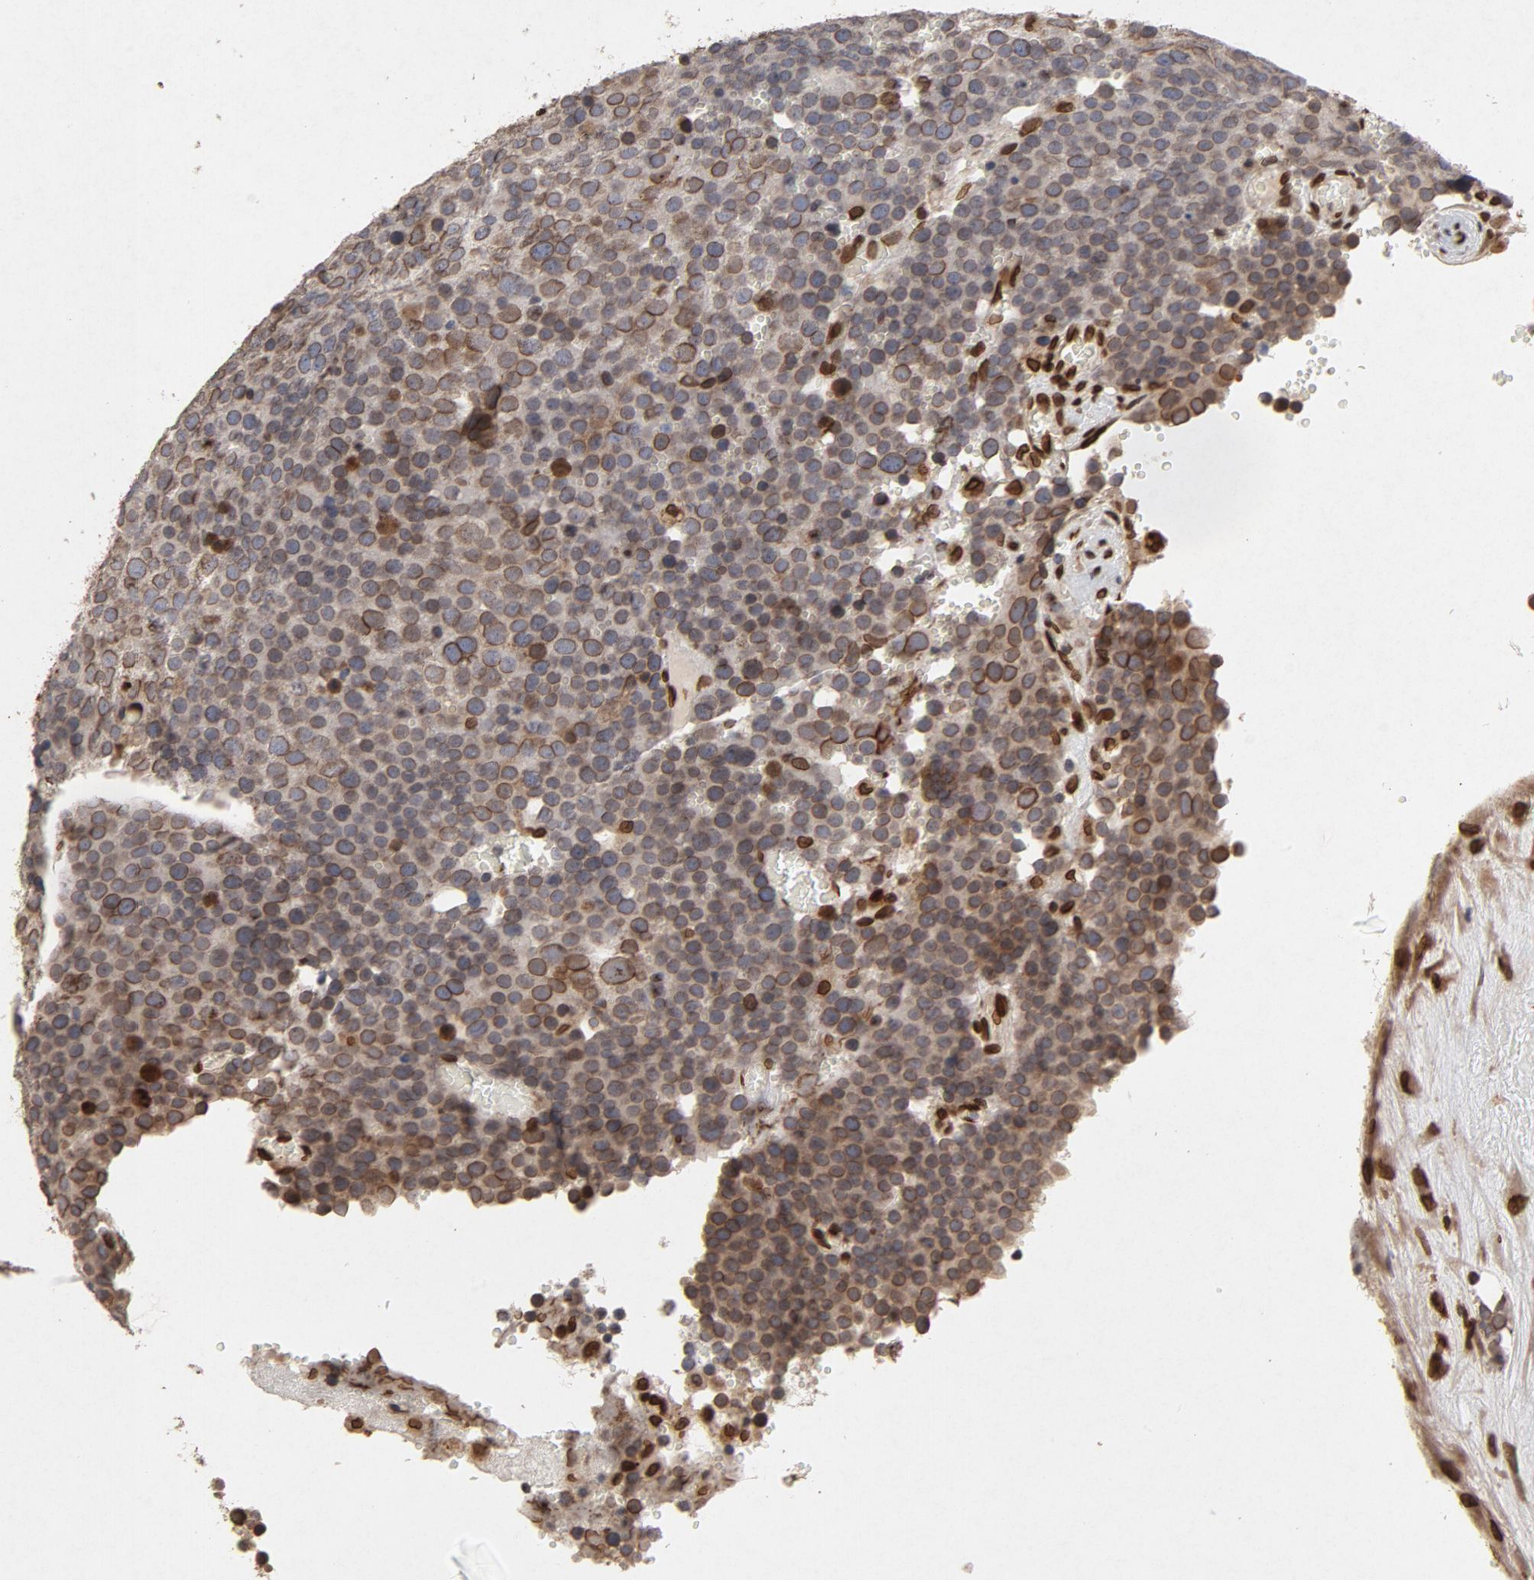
{"staining": {"intensity": "moderate", "quantity": "25%-75%", "location": "cytoplasmic/membranous,nuclear"}, "tissue": "testis cancer", "cell_type": "Tumor cells", "image_type": "cancer", "snomed": [{"axis": "morphology", "description": "Seminoma, NOS"}, {"axis": "topography", "description": "Testis"}], "caption": "This is a photomicrograph of immunohistochemistry staining of testis cancer, which shows moderate expression in the cytoplasmic/membranous and nuclear of tumor cells.", "gene": "LMNA", "patient": {"sex": "male", "age": 71}}